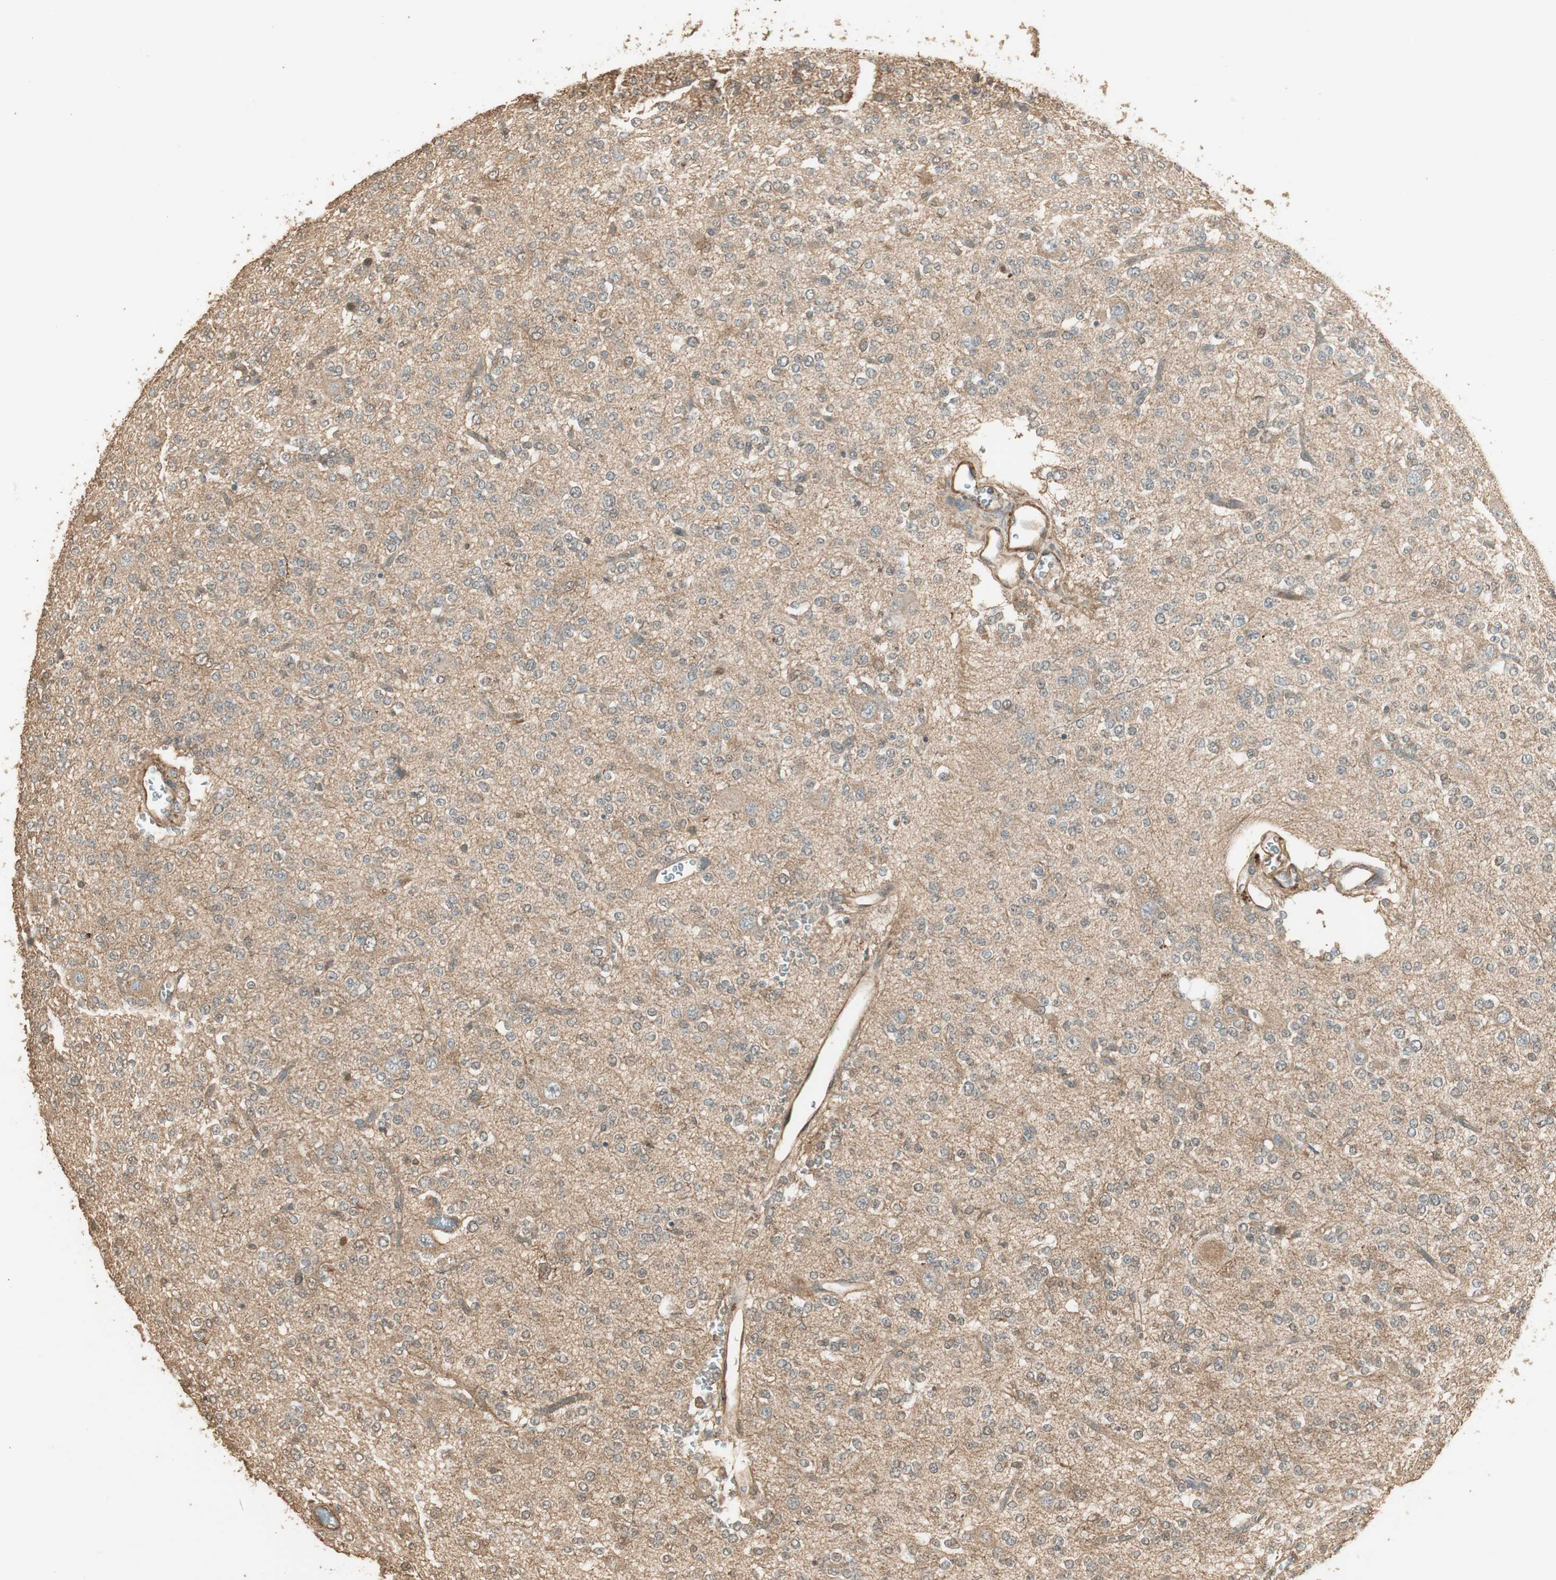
{"staining": {"intensity": "moderate", "quantity": "25%-75%", "location": "cytoplasmic/membranous"}, "tissue": "glioma", "cell_type": "Tumor cells", "image_type": "cancer", "snomed": [{"axis": "morphology", "description": "Glioma, malignant, Low grade"}, {"axis": "topography", "description": "Brain"}], "caption": "A brown stain labels moderate cytoplasmic/membranous positivity of a protein in human glioma tumor cells. The staining was performed using DAB, with brown indicating positive protein expression. Nuclei are stained blue with hematoxylin.", "gene": "USP2", "patient": {"sex": "male", "age": 38}}